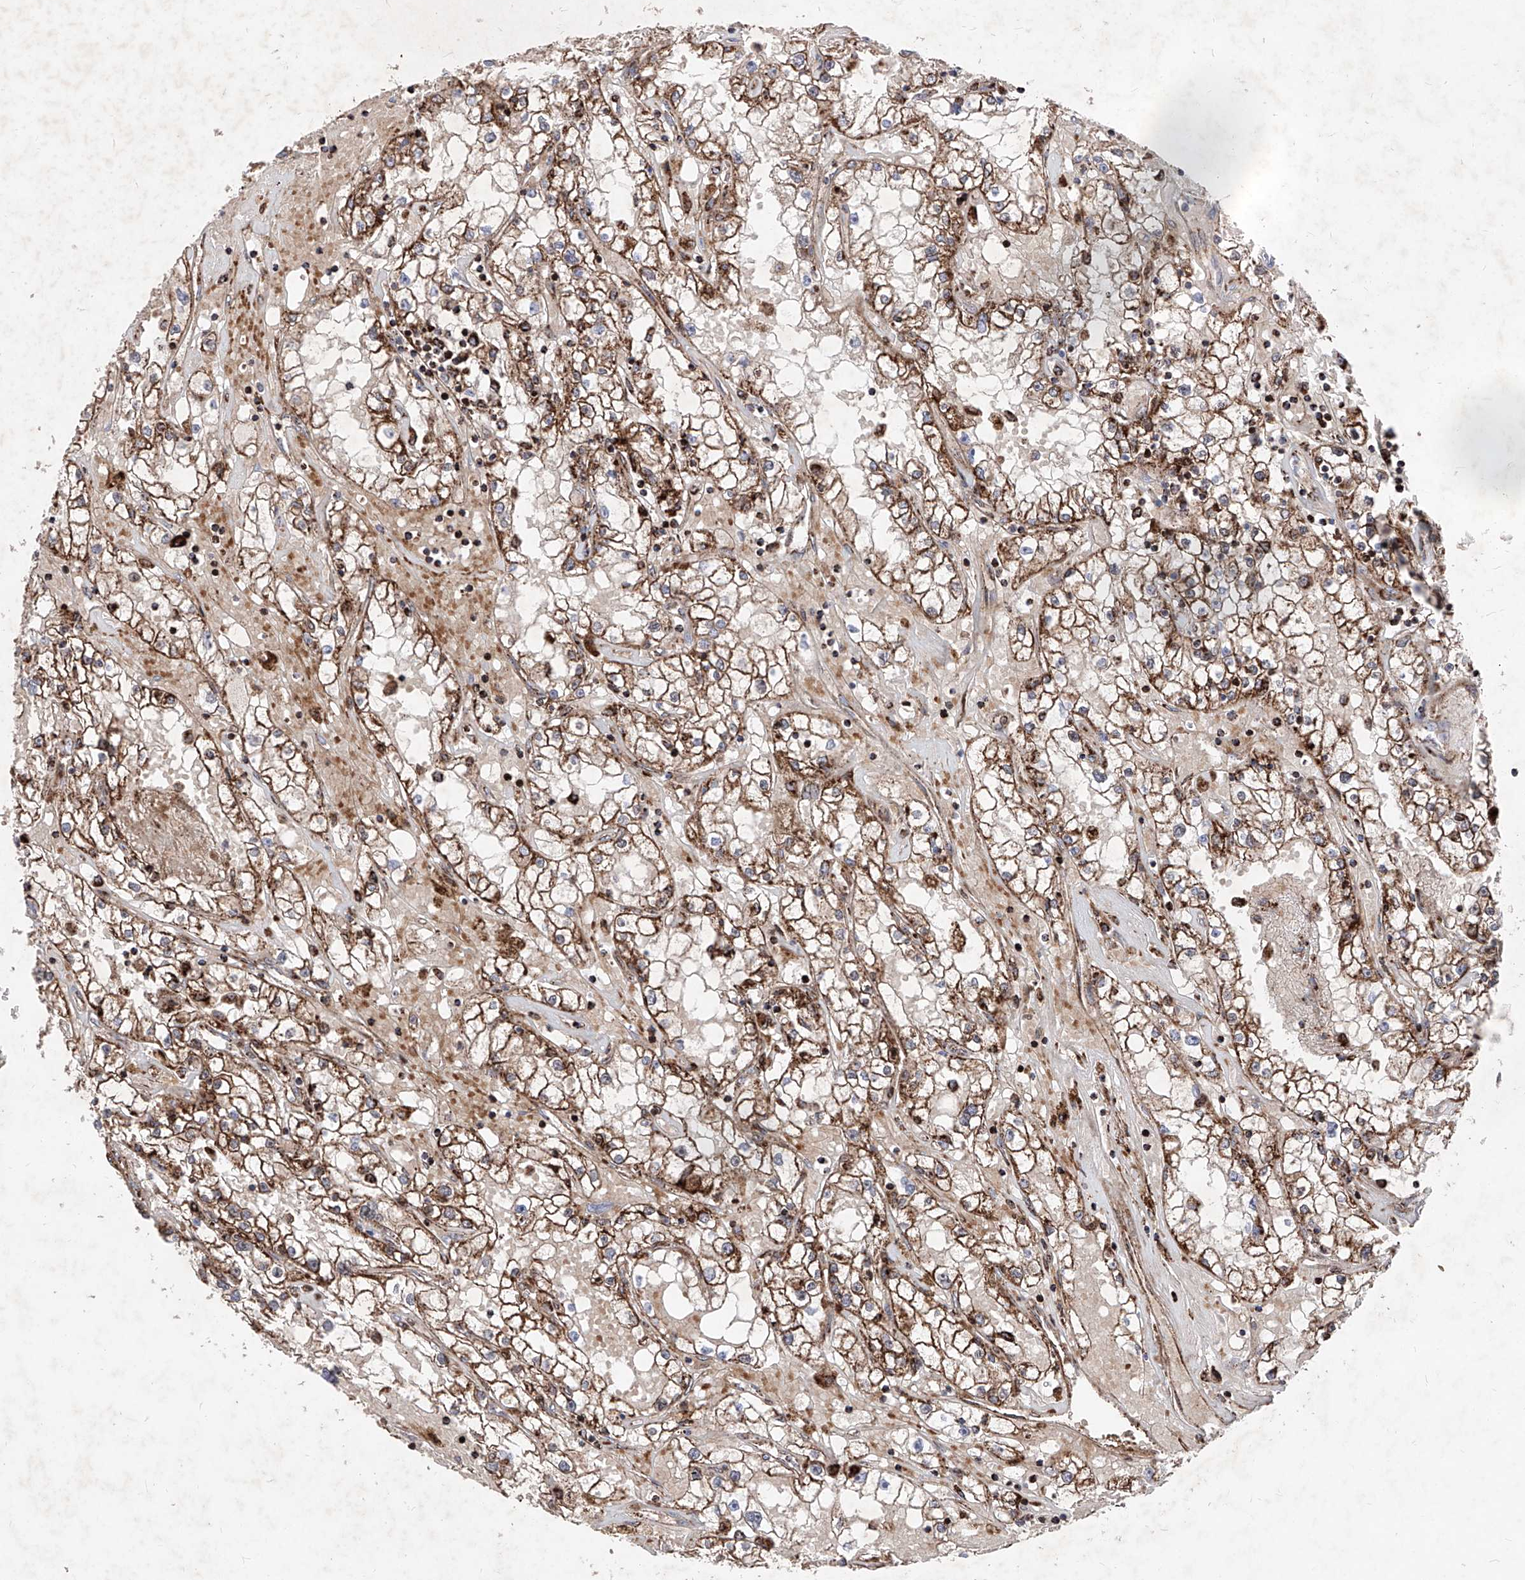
{"staining": {"intensity": "strong", "quantity": ">75%", "location": "cytoplasmic/membranous"}, "tissue": "renal cancer", "cell_type": "Tumor cells", "image_type": "cancer", "snomed": [{"axis": "morphology", "description": "Adenocarcinoma, NOS"}, {"axis": "topography", "description": "Kidney"}], "caption": "Strong cytoplasmic/membranous positivity for a protein is identified in approximately >75% of tumor cells of adenocarcinoma (renal) using IHC.", "gene": "SEMA6A", "patient": {"sex": "male", "age": 56}}